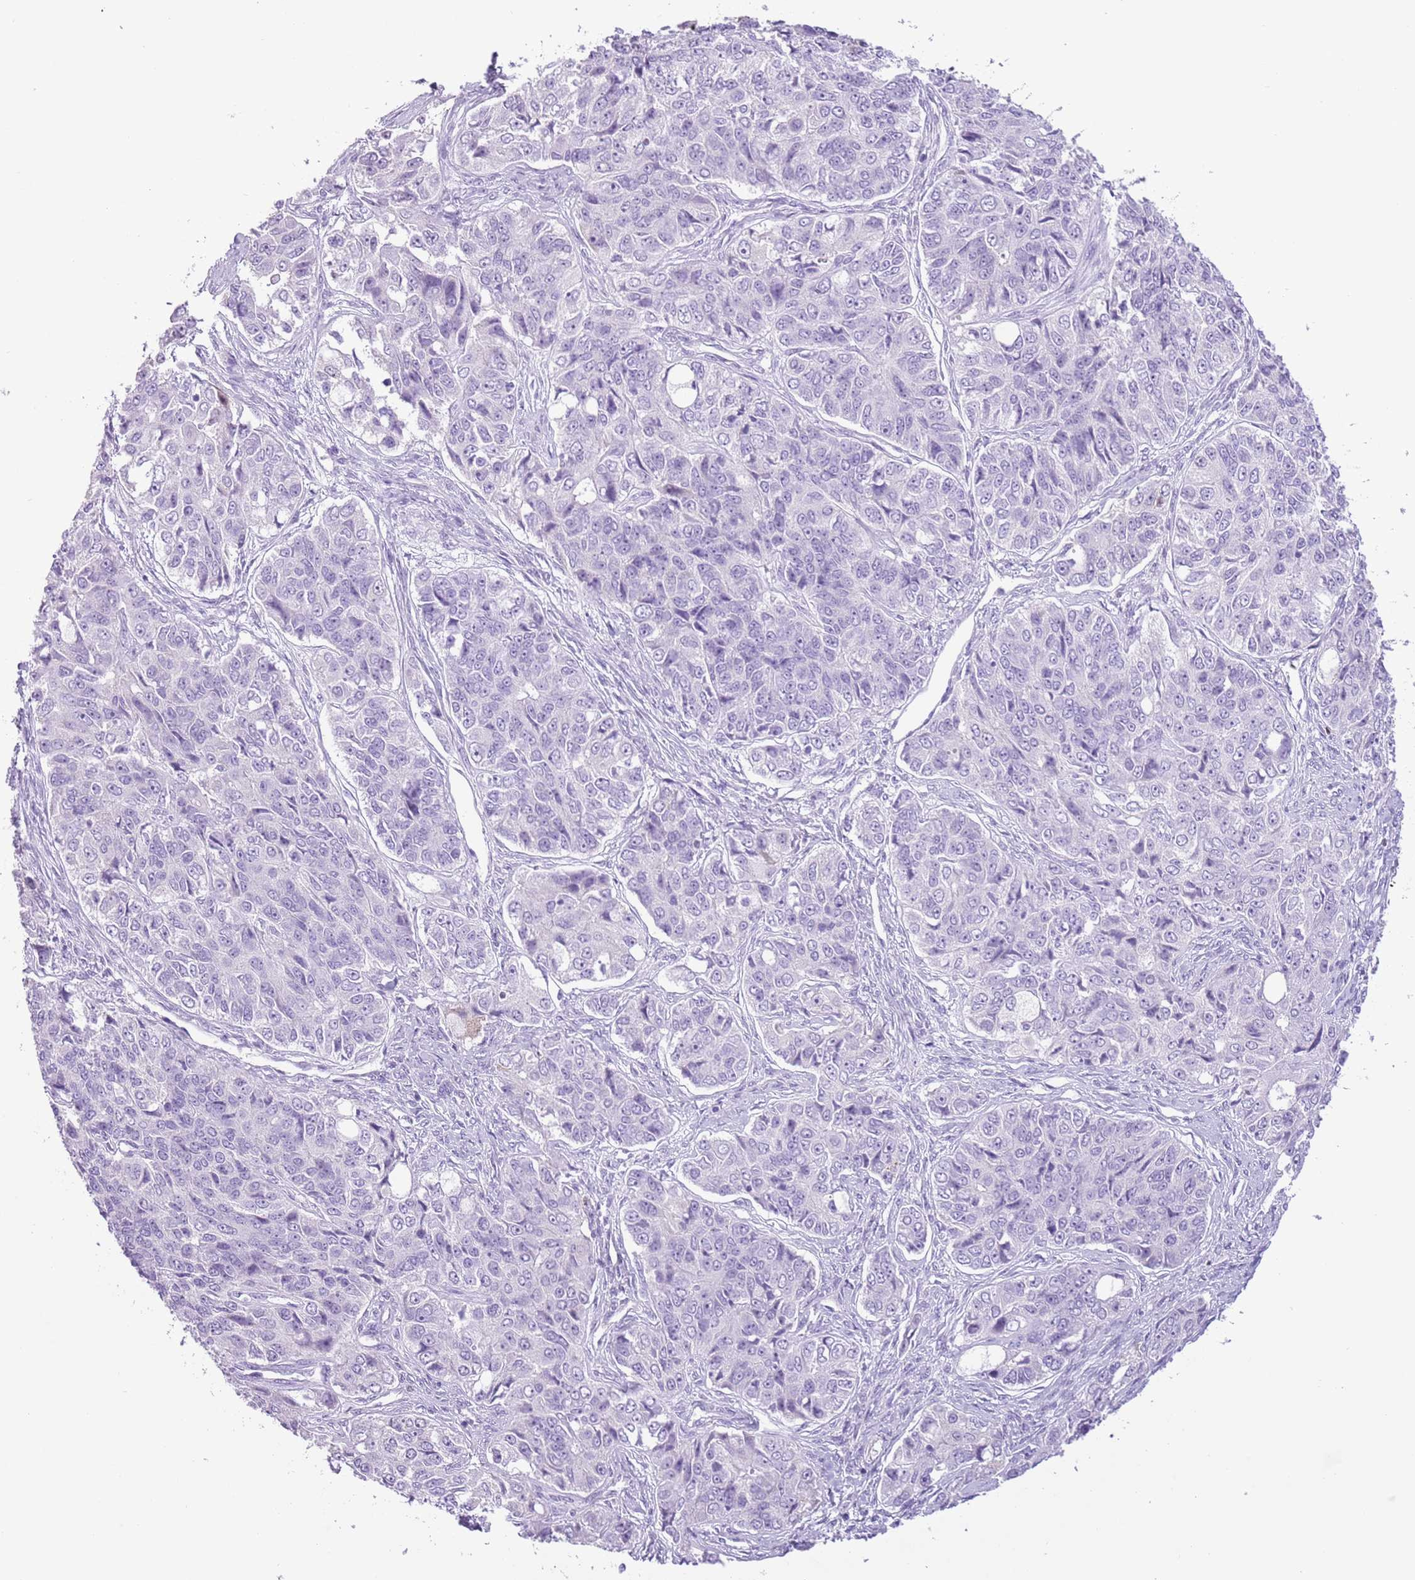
{"staining": {"intensity": "negative", "quantity": "none", "location": "none"}, "tissue": "ovarian cancer", "cell_type": "Tumor cells", "image_type": "cancer", "snomed": [{"axis": "morphology", "description": "Carcinoma, endometroid"}, {"axis": "topography", "description": "Ovary"}], "caption": "Tumor cells are negative for protein expression in human ovarian cancer.", "gene": "SLC7A14", "patient": {"sex": "female", "age": 51}}